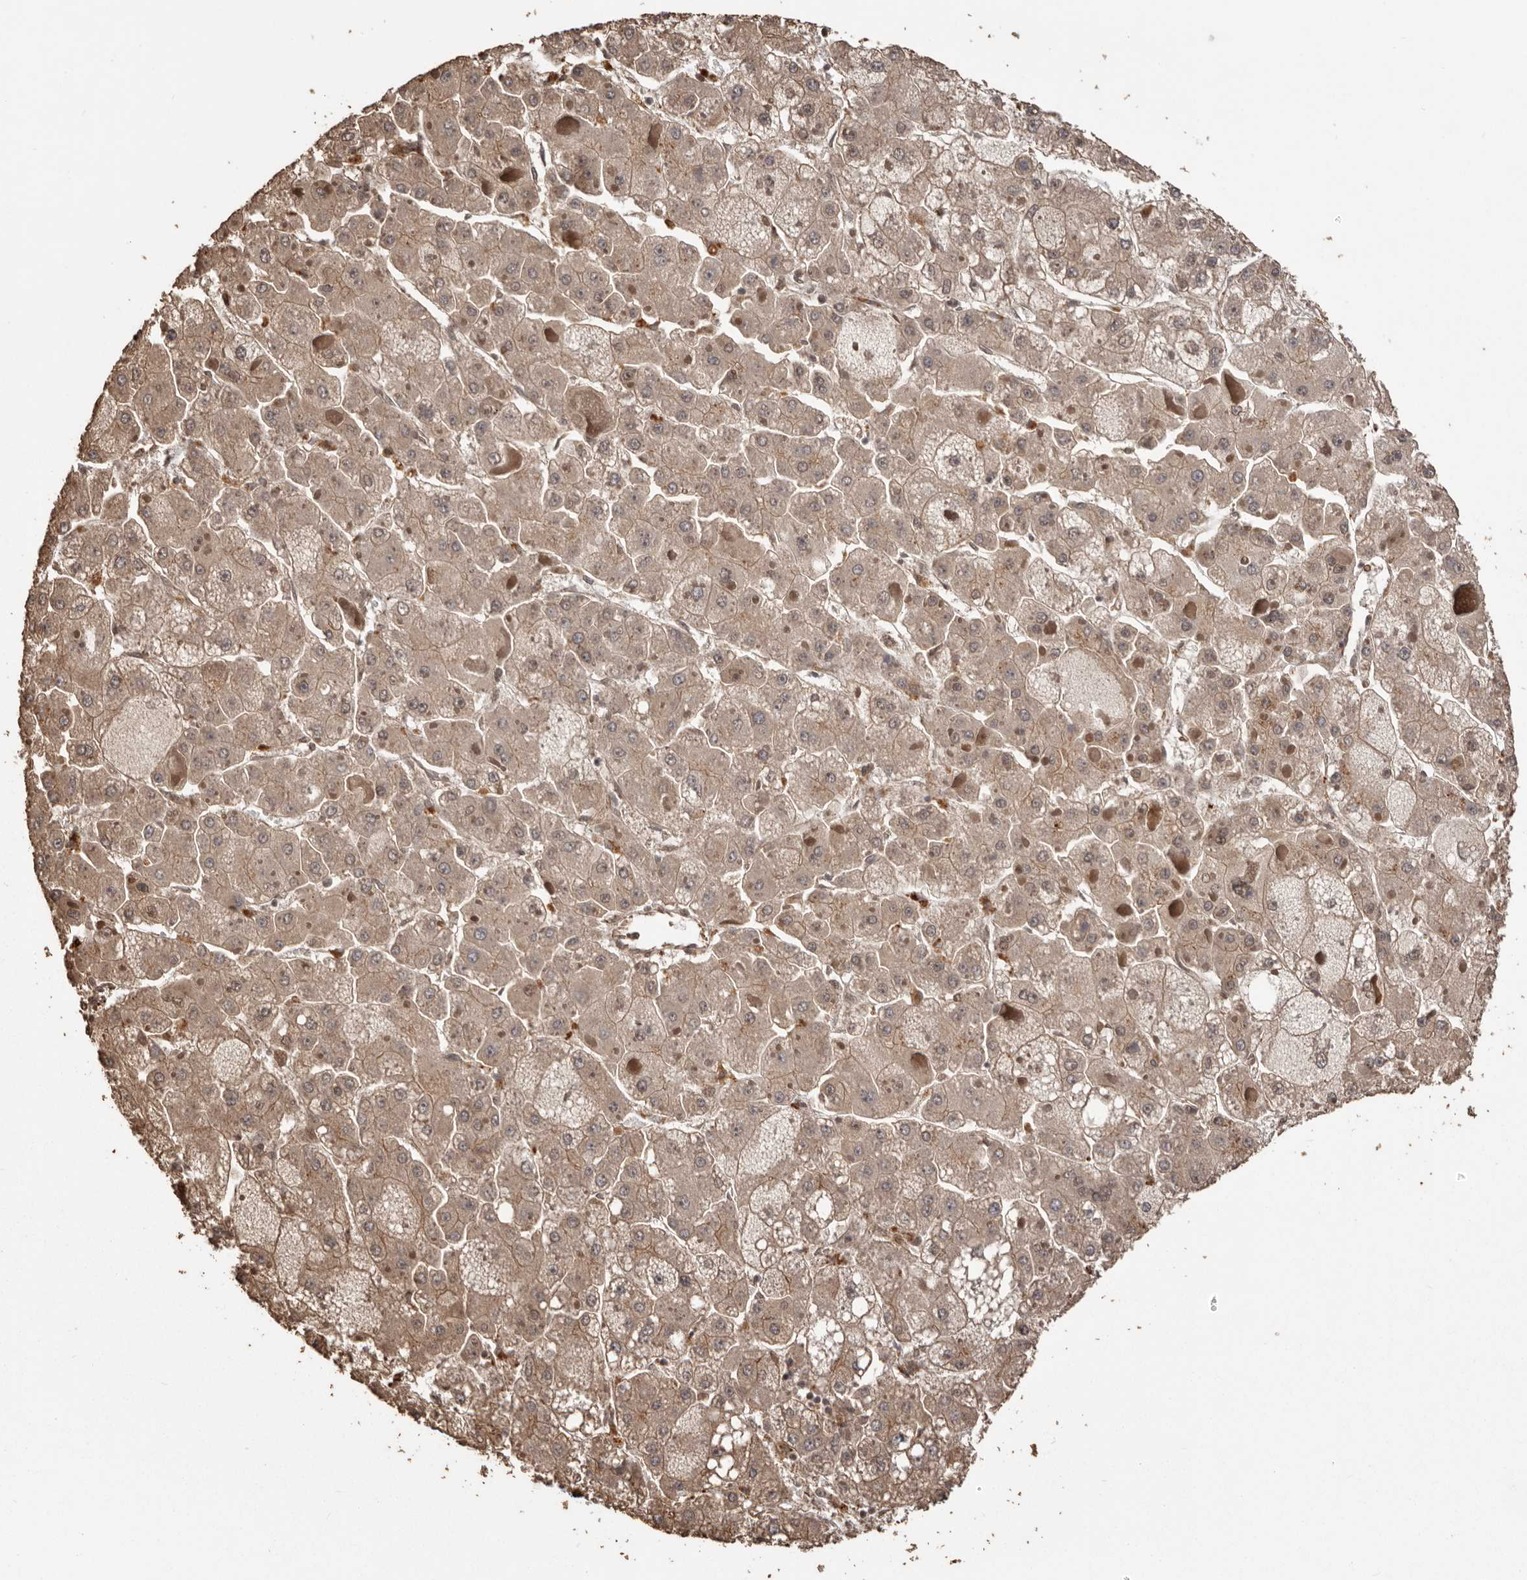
{"staining": {"intensity": "moderate", "quantity": "25%-75%", "location": "cytoplasmic/membranous,nuclear"}, "tissue": "liver cancer", "cell_type": "Tumor cells", "image_type": "cancer", "snomed": [{"axis": "morphology", "description": "Carcinoma, Hepatocellular, NOS"}, {"axis": "topography", "description": "Liver"}], "caption": "Brown immunohistochemical staining in human liver hepatocellular carcinoma reveals moderate cytoplasmic/membranous and nuclear expression in about 25%-75% of tumor cells.", "gene": "NUP43", "patient": {"sex": "female", "age": 73}}